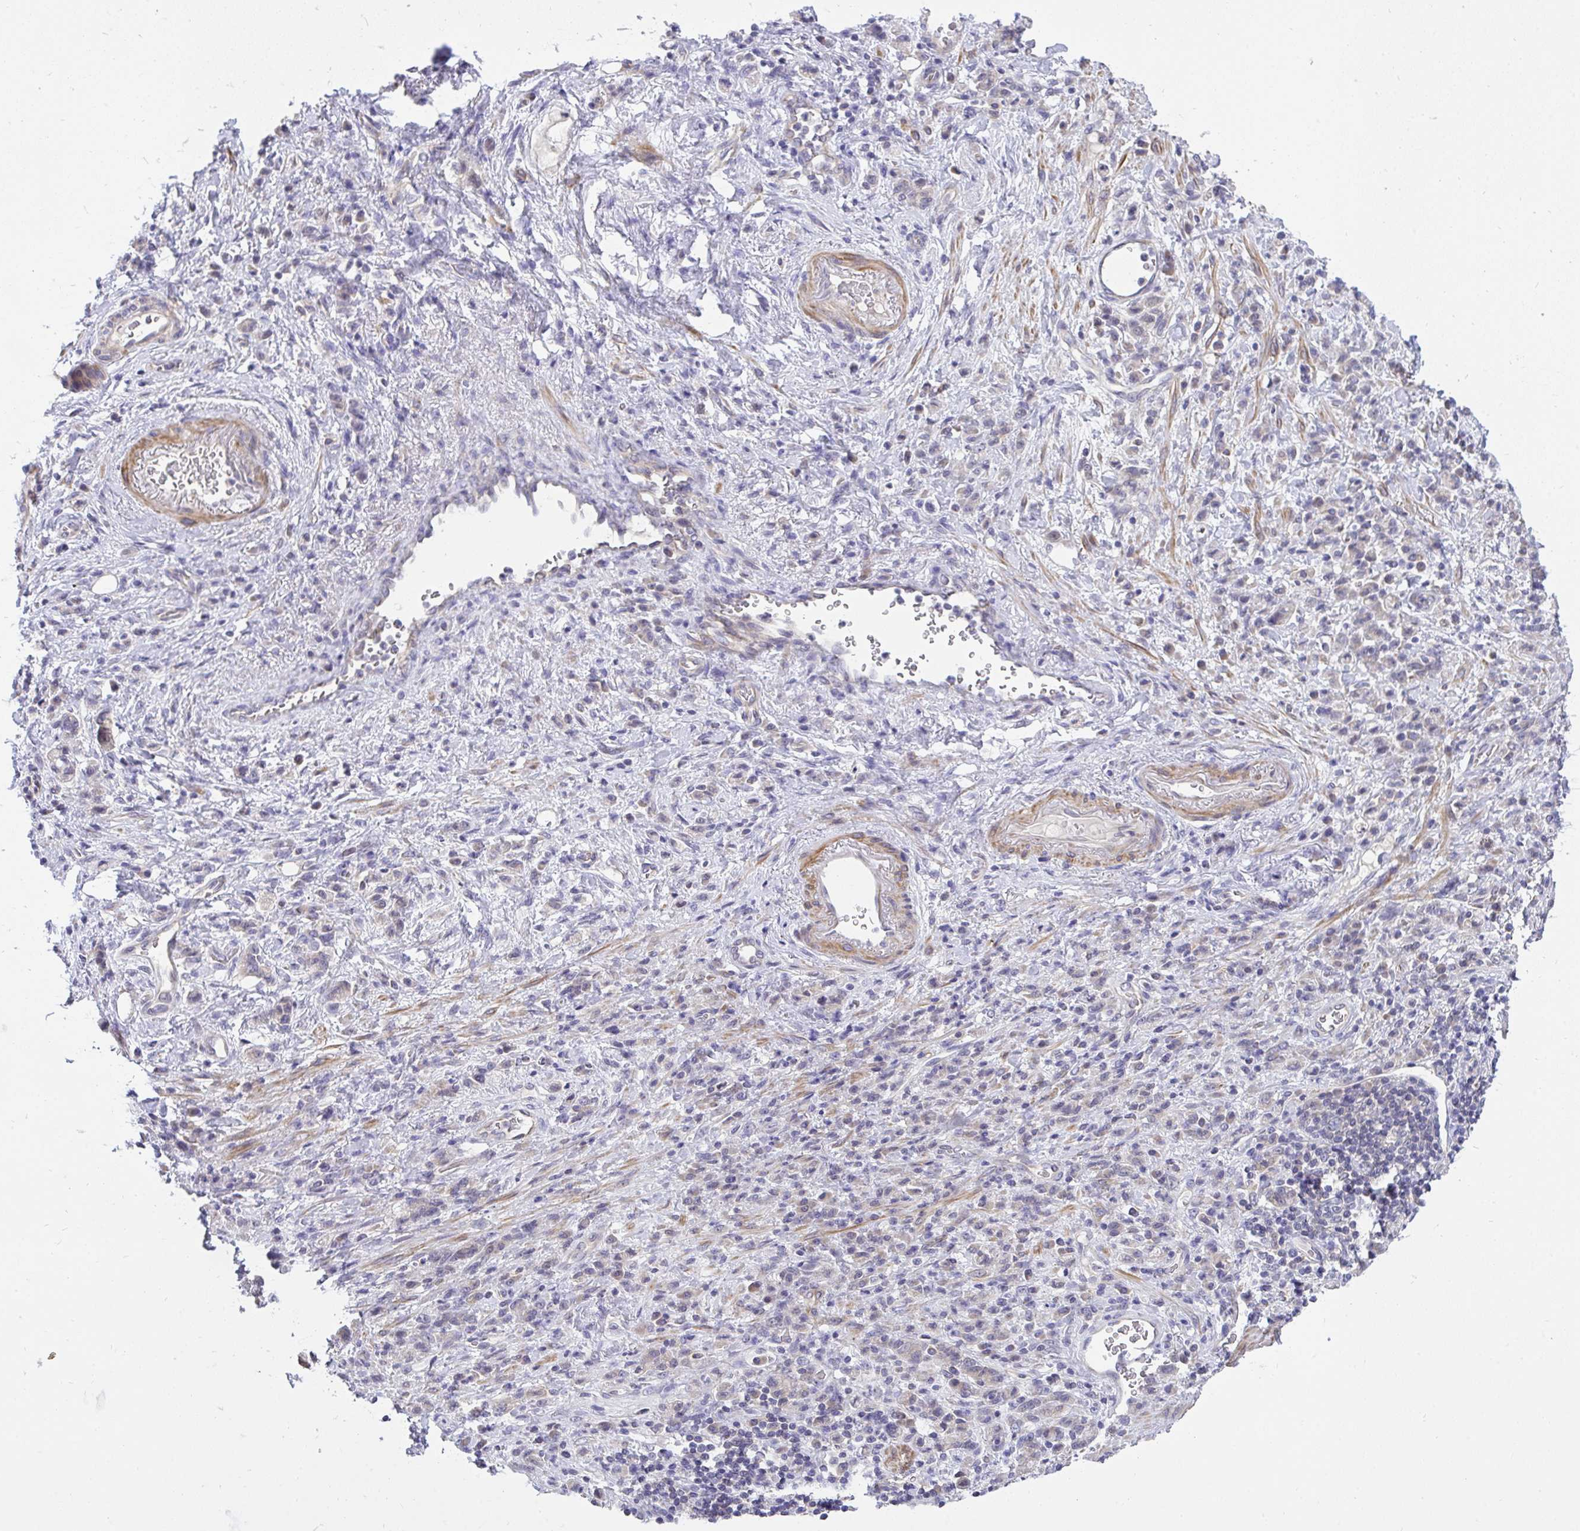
{"staining": {"intensity": "weak", "quantity": "<25%", "location": "cytoplasmic/membranous"}, "tissue": "stomach cancer", "cell_type": "Tumor cells", "image_type": "cancer", "snomed": [{"axis": "morphology", "description": "Adenocarcinoma, NOS"}, {"axis": "topography", "description": "Stomach"}], "caption": "Human stomach cancer stained for a protein using immunohistochemistry demonstrates no positivity in tumor cells.", "gene": "C19orf54", "patient": {"sex": "male", "age": 77}}